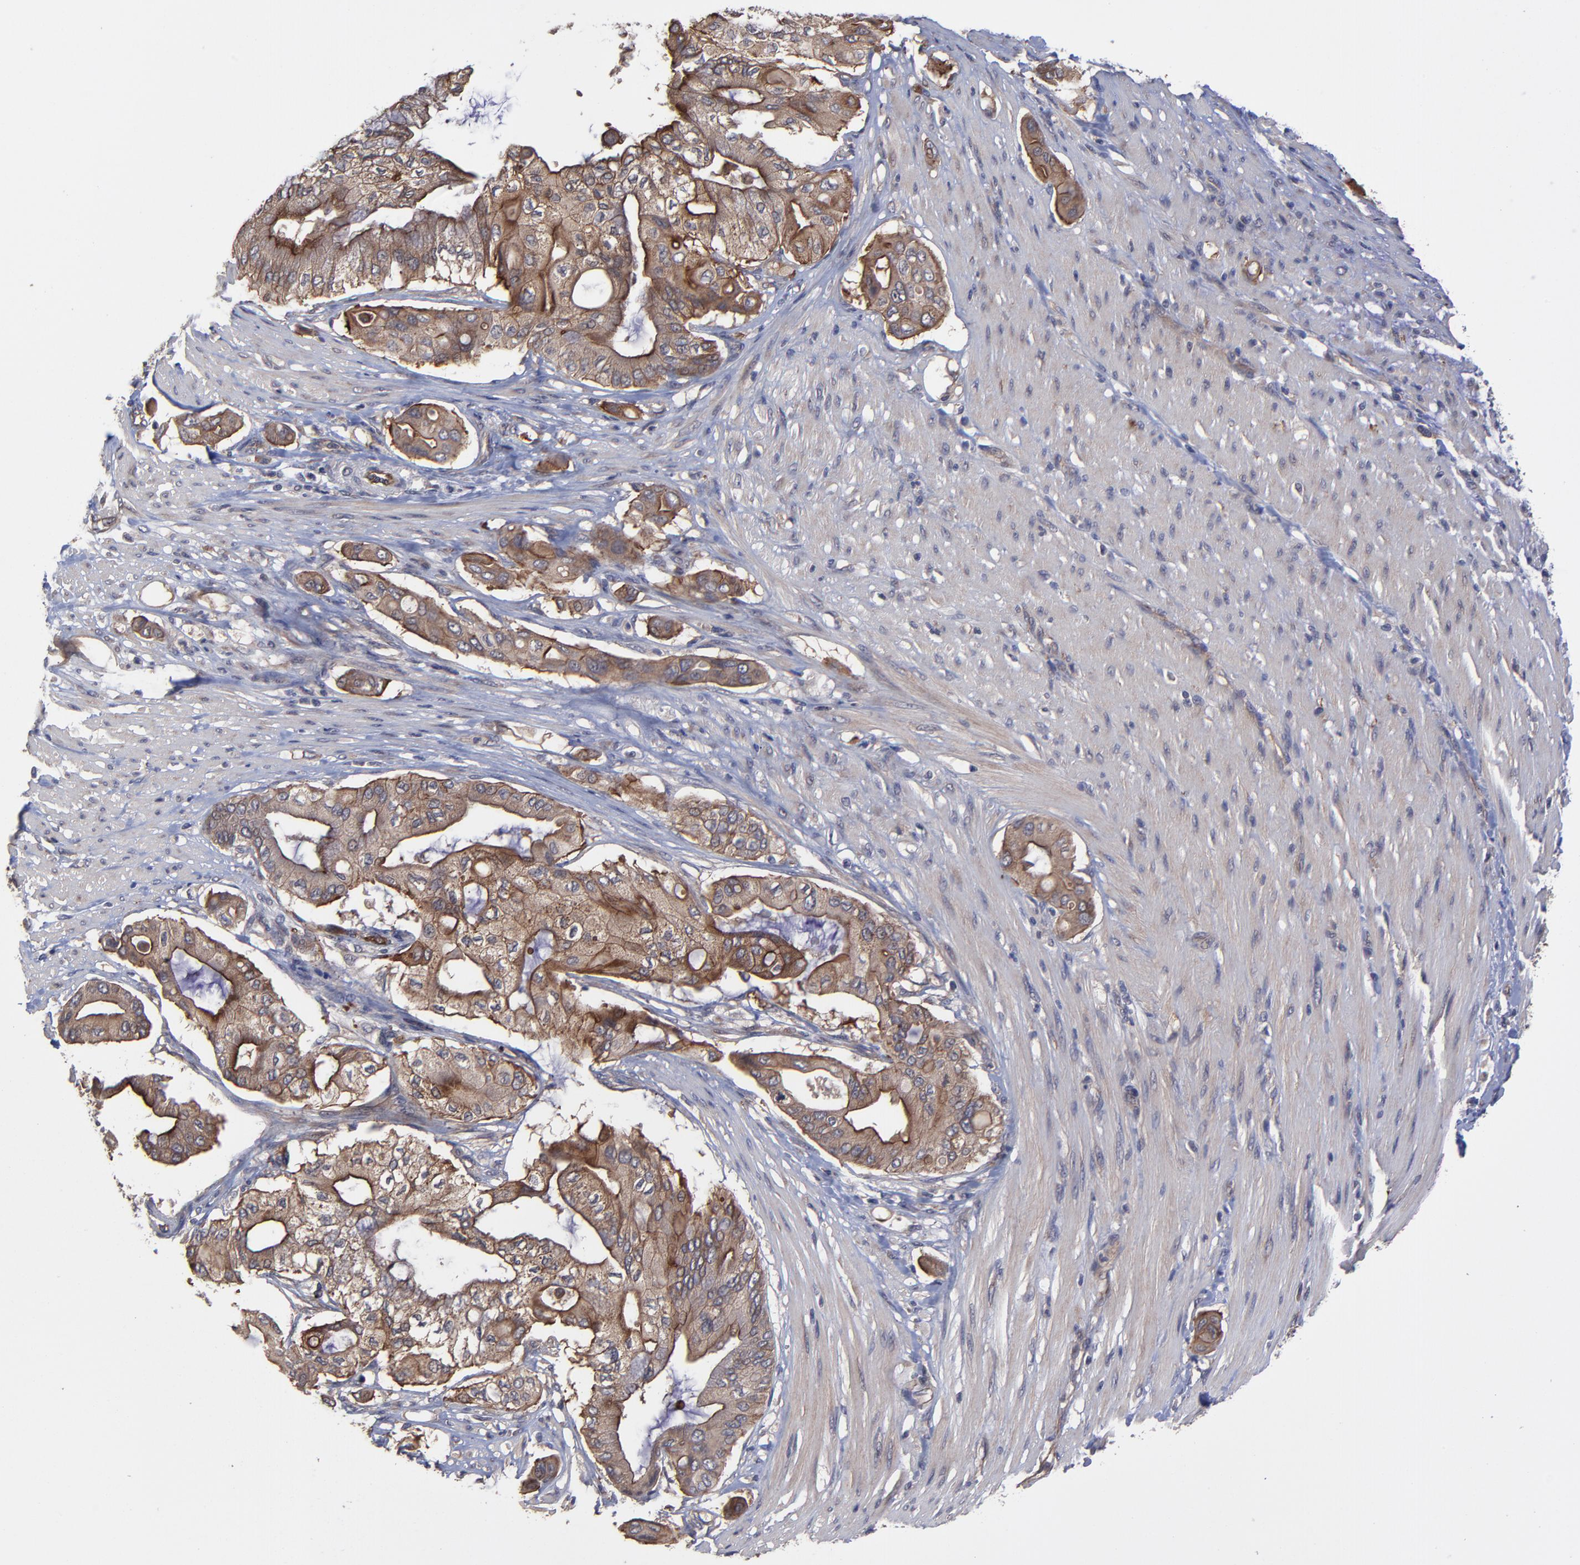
{"staining": {"intensity": "strong", "quantity": ">75%", "location": "cytoplasmic/membranous"}, "tissue": "pancreatic cancer", "cell_type": "Tumor cells", "image_type": "cancer", "snomed": [{"axis": "morphology", "description": "Adenocarcinoma, NOS"}, {"axis": "morphology", "description": "Adenocarcinoma, metastatic, NOS"}, {"axis": "topography", "description": "Lymph node"}, {"axis": "topography", "description": "Pancreas"}, {"axis": "topography", "description": "Duodenum"}], "caption": "Strong cytoplasmic/membranous expression for a protein is present in approximately >75% of tumor cells of adenocarcinoma (pancreatic) using IHC.", "gene": "ZNF780B", "patient": {"sex": "female", "age": 64}}